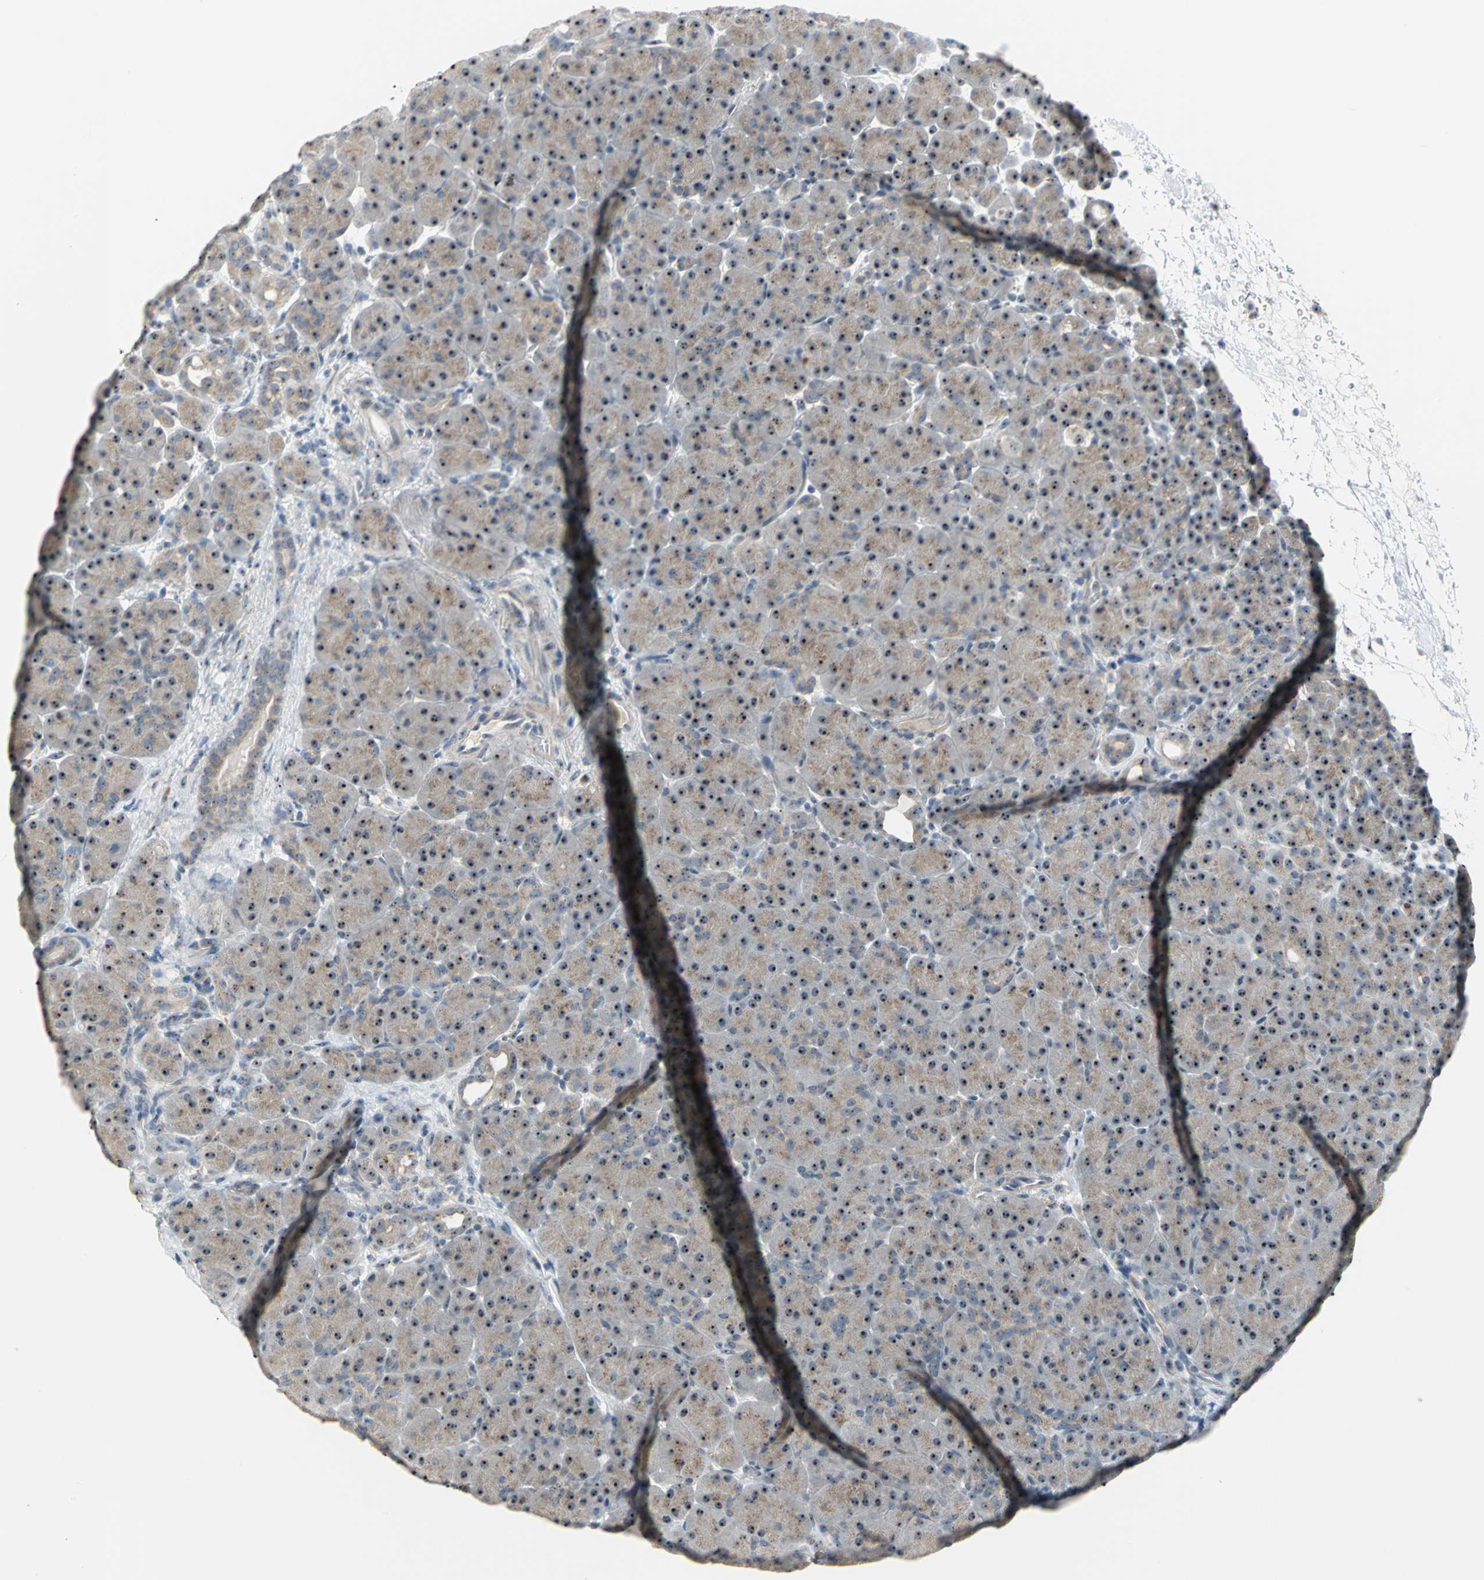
{"staining": {"intensity": "moderate", "quantity": ">75%", "location": "nuclear"}, "tissue": "pancreas", "cell_type": "Exocrine glandular cells", "image_type": "normal", "snomed": [{"axis": "morphology", "description": "Normal tissue, NOS"}, {"axis": "topography", "description": "Pancreas"}], "caption": "This micrograph reveals immunohistochemistry staining of unremarkable pancreas, with medium moderate nuclear staining in approximately >75% of exocrine glandular cells.", "gene": "MYBBP1A", "patient": {"sex": "male", "age": 66}}